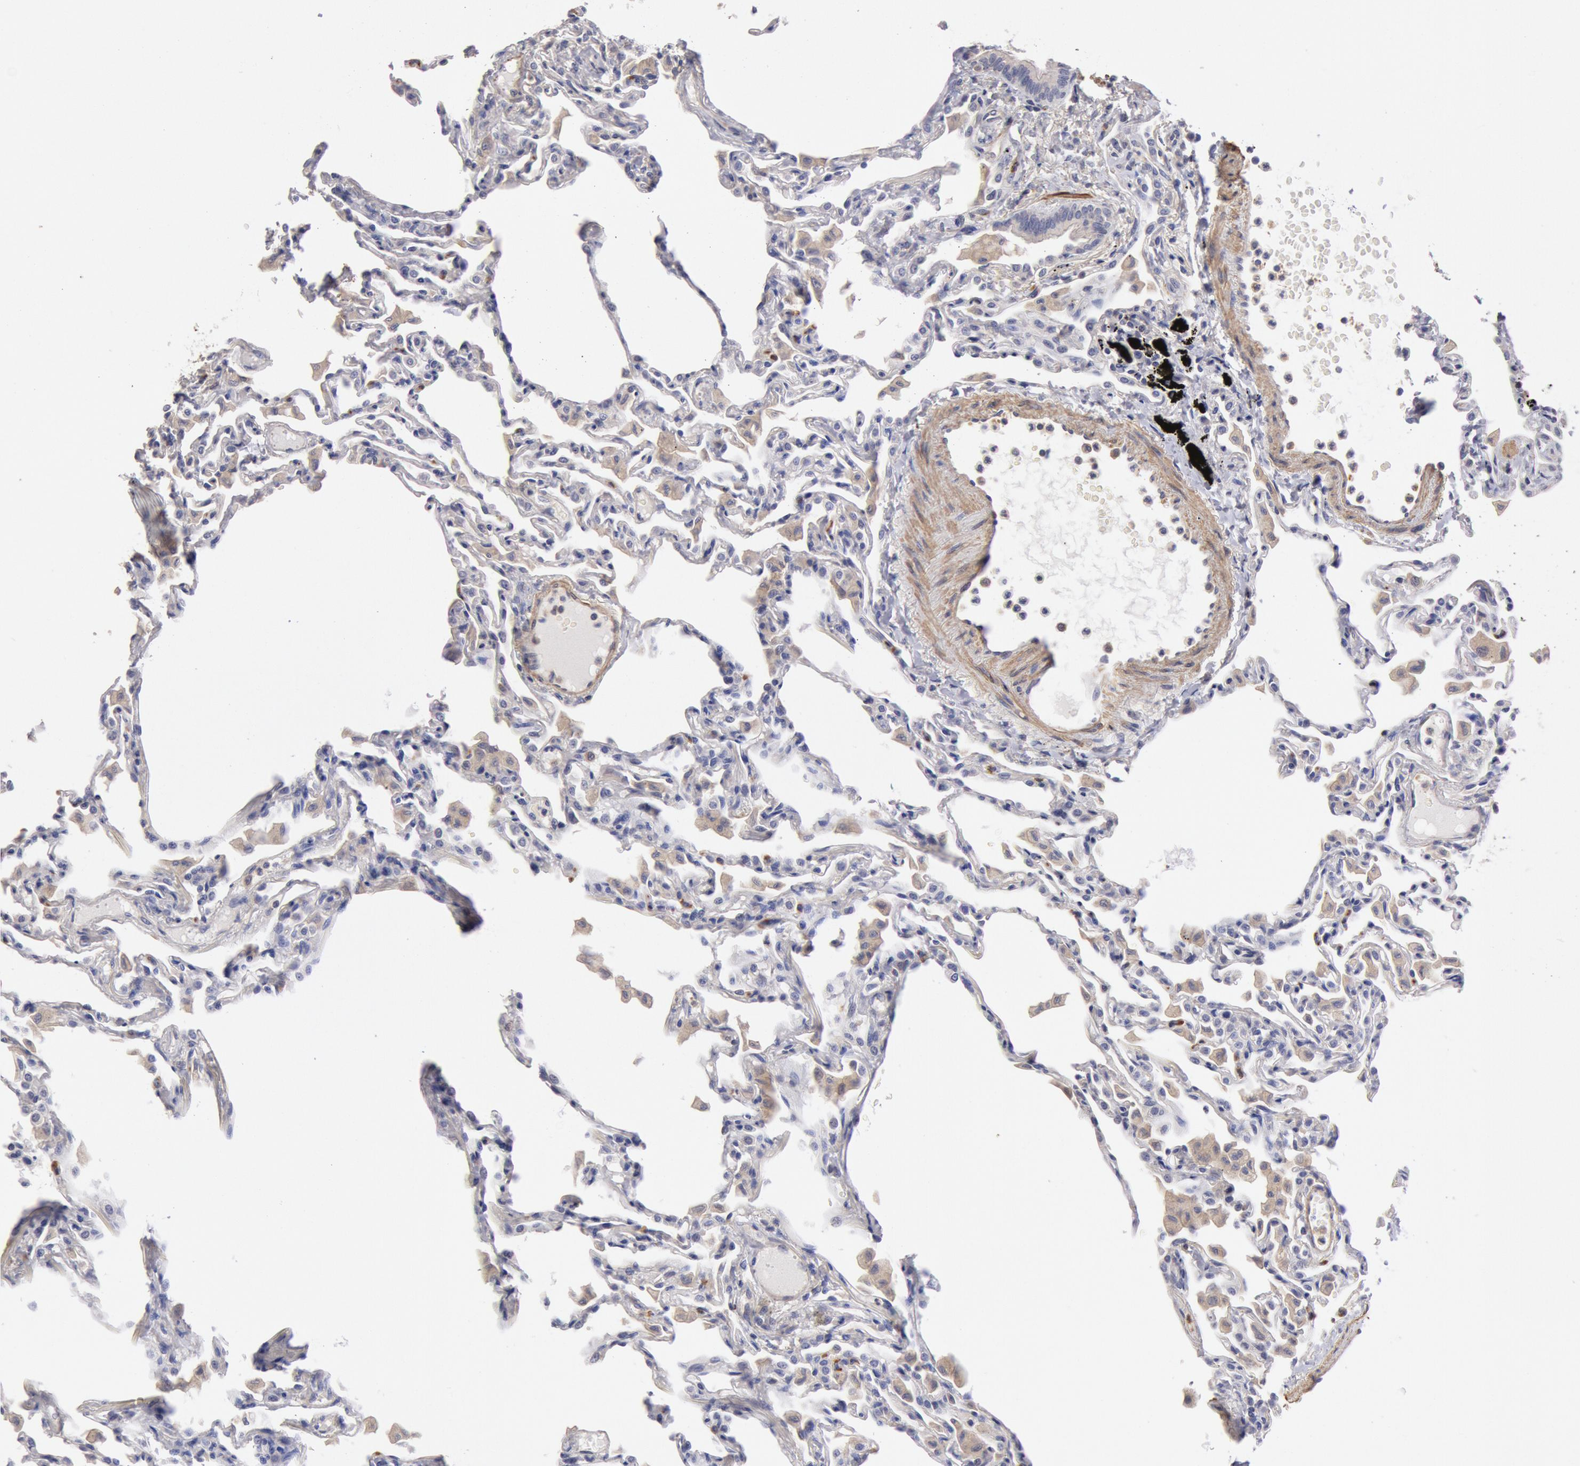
{"staining": {"intensity": "weak", "quantity": "<25%", "location": "cytoplasmic/membranous"}, "tissue": "lung", "cell_type": "Alveolar cells", "image_type": "normal", "snomed": [{"axis": "morphology", "description": "Normal tissue, NOS"}, {"axis": "topography", "description": "Lung"}], "caption": "Alveolar cells show no significant protein expression in benign lung. (Stains: DAB immunohistochemistry with hematoxylin counter stain, Microscopy: brightfield microscopy at high magnification).", "gene": "TMED8", "patient": {"sex": "female", "age": 49}}